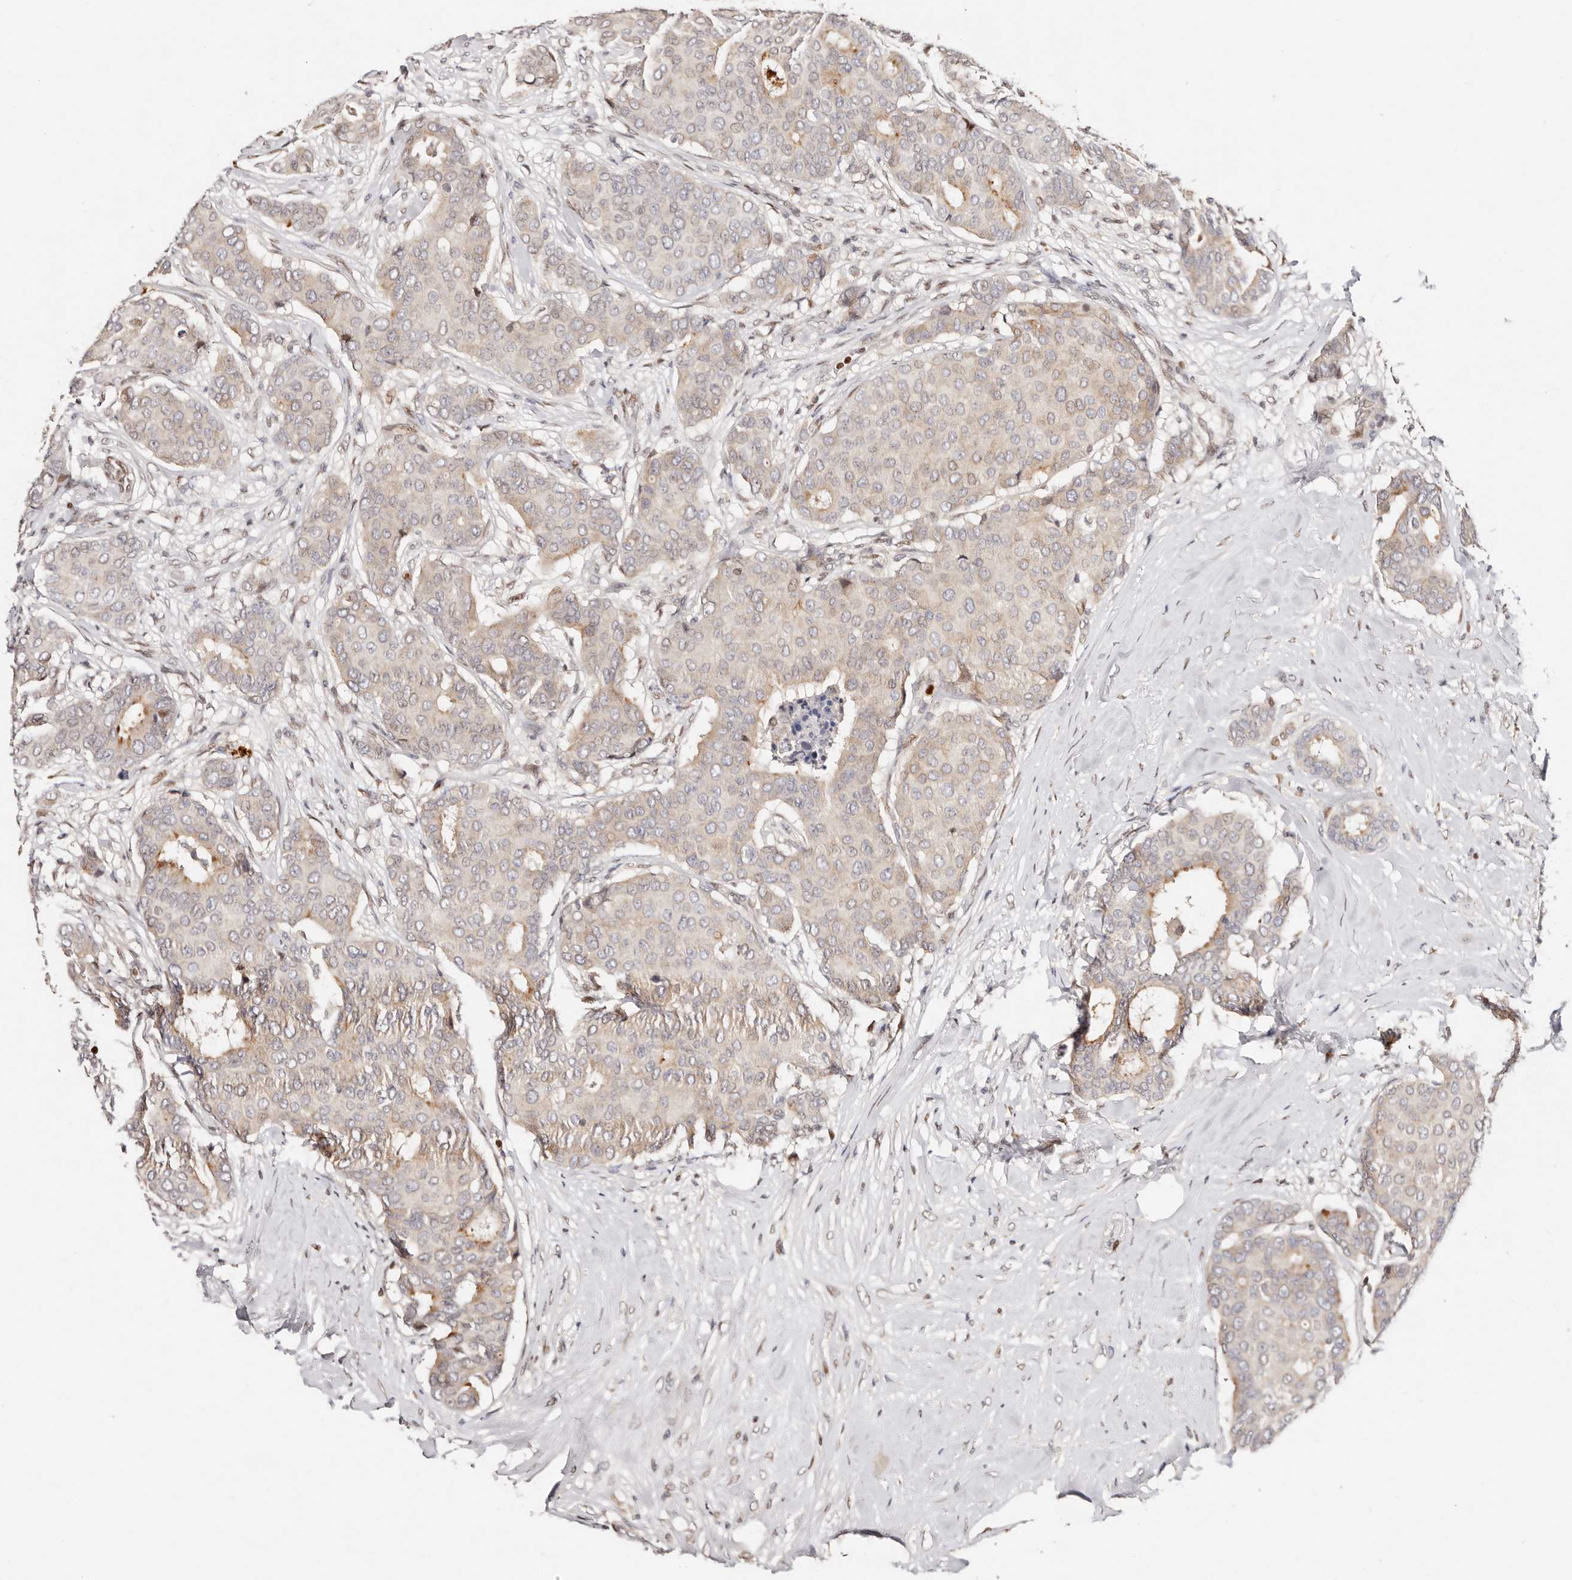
{"staining": {"intensity": "weak", "quantity": "<25%", "location": "cytoplasmic/membranous"}, "tissue": "breast cancer", "cell_type": "Tumor cells", "image_type": "cancer", "snomed": [{"axis": "morphology", "description": "Duct carcinoma"}, {"axis": "topography", "description": "Breast"}], "caption": "Protein analysis of breast cancer exhibits no significant expression in tumor cells.", "gene": "IQGAP3", "patient": {"sex": "female", "age": 75}}